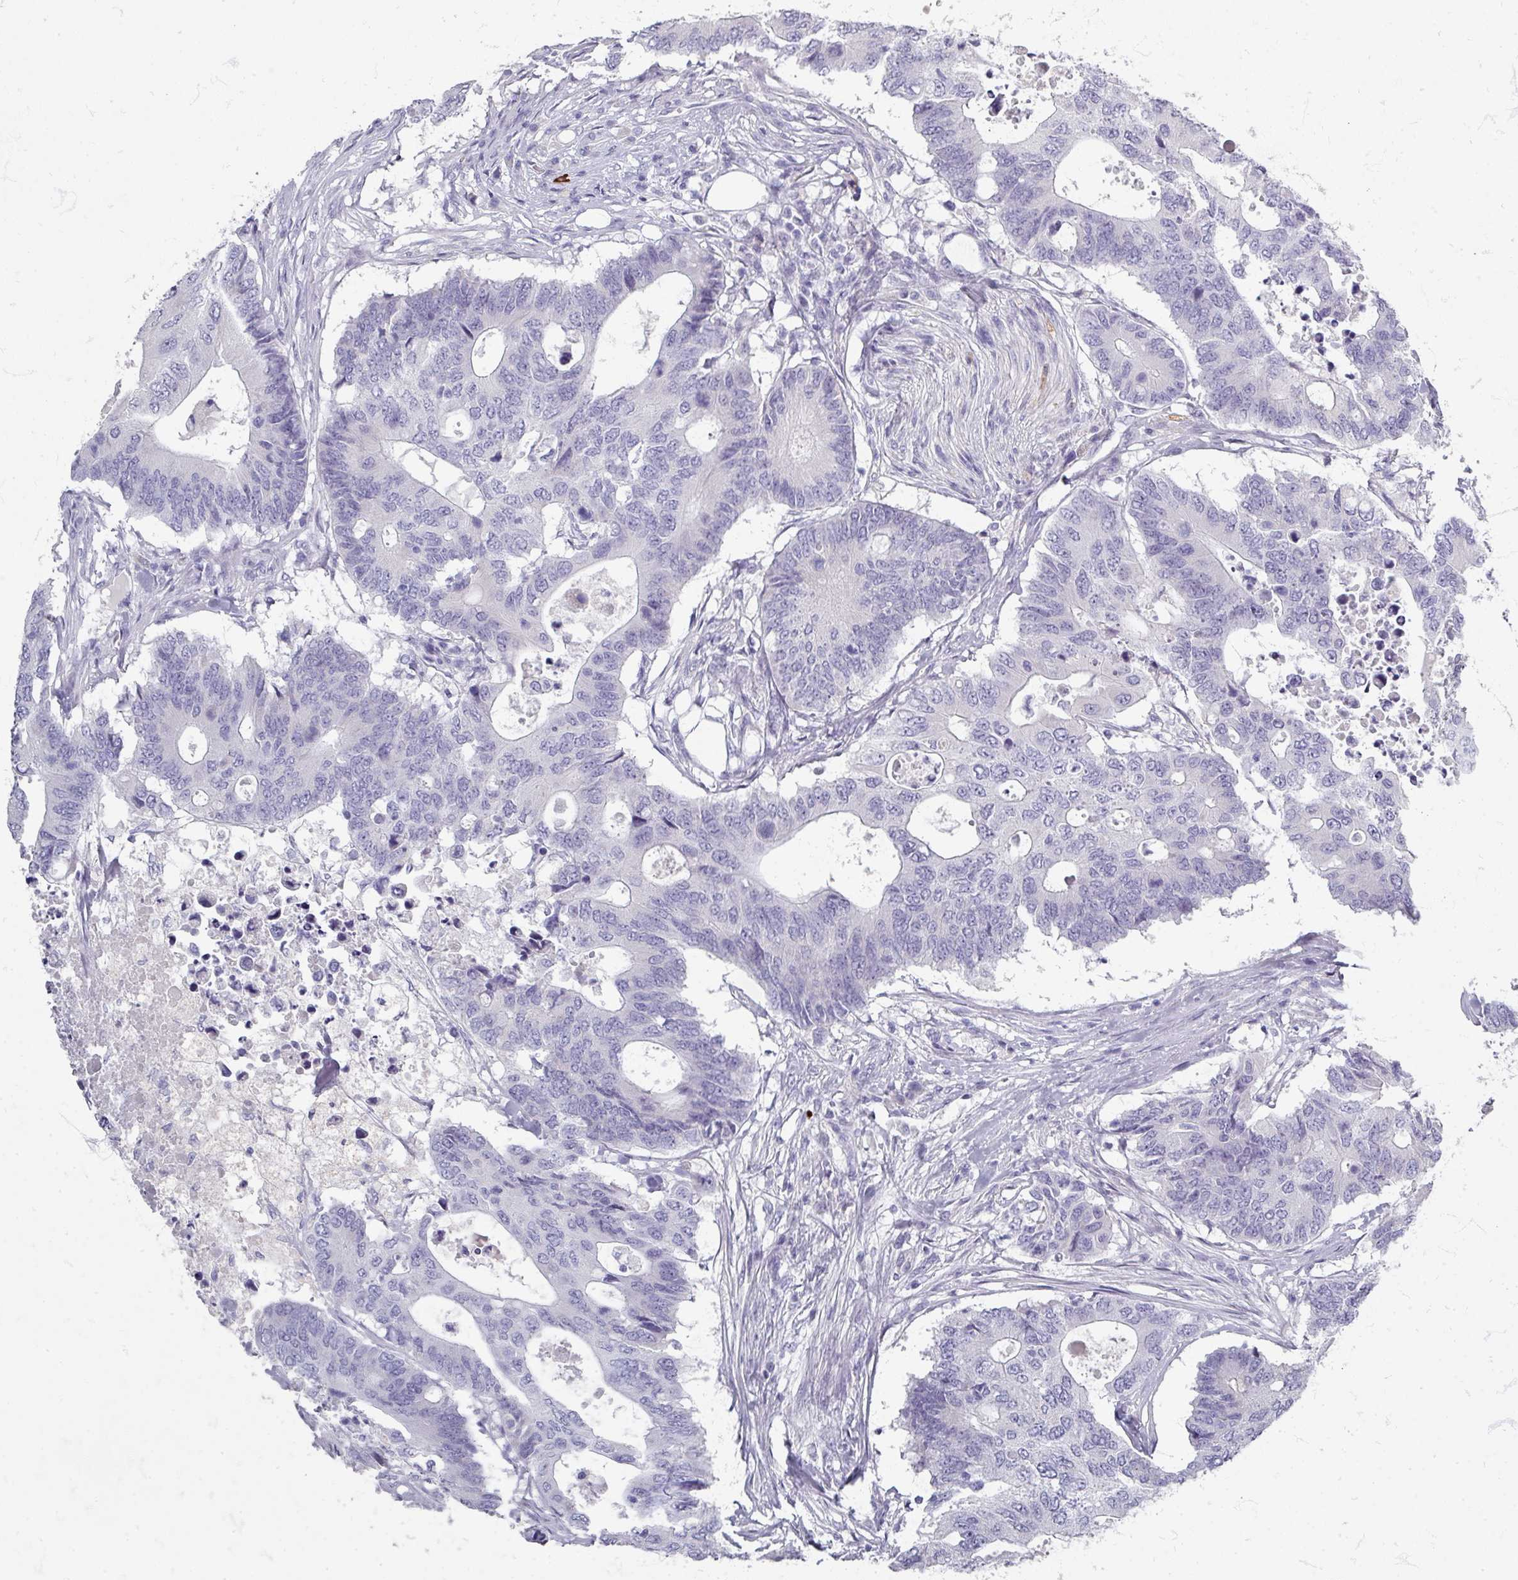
{"staining": {"intensity": "negative", "quantity": "none", "location": "none"}, "tissue": "colorectal cancer", "cell_type": "Tumor cells", "image_type": "cancer", "snomed": [{"axis": "morphology", "description": "Adenocarcinoma, NOS"}, {"axis": "topography", "description": "Colon"}], "caption": "IHC of colorectal cancer (adenocarcinoma) displays no positivity in tumor cells.", "gene": "ZNF878", "patient": {"sex": "male", "age": 71}}